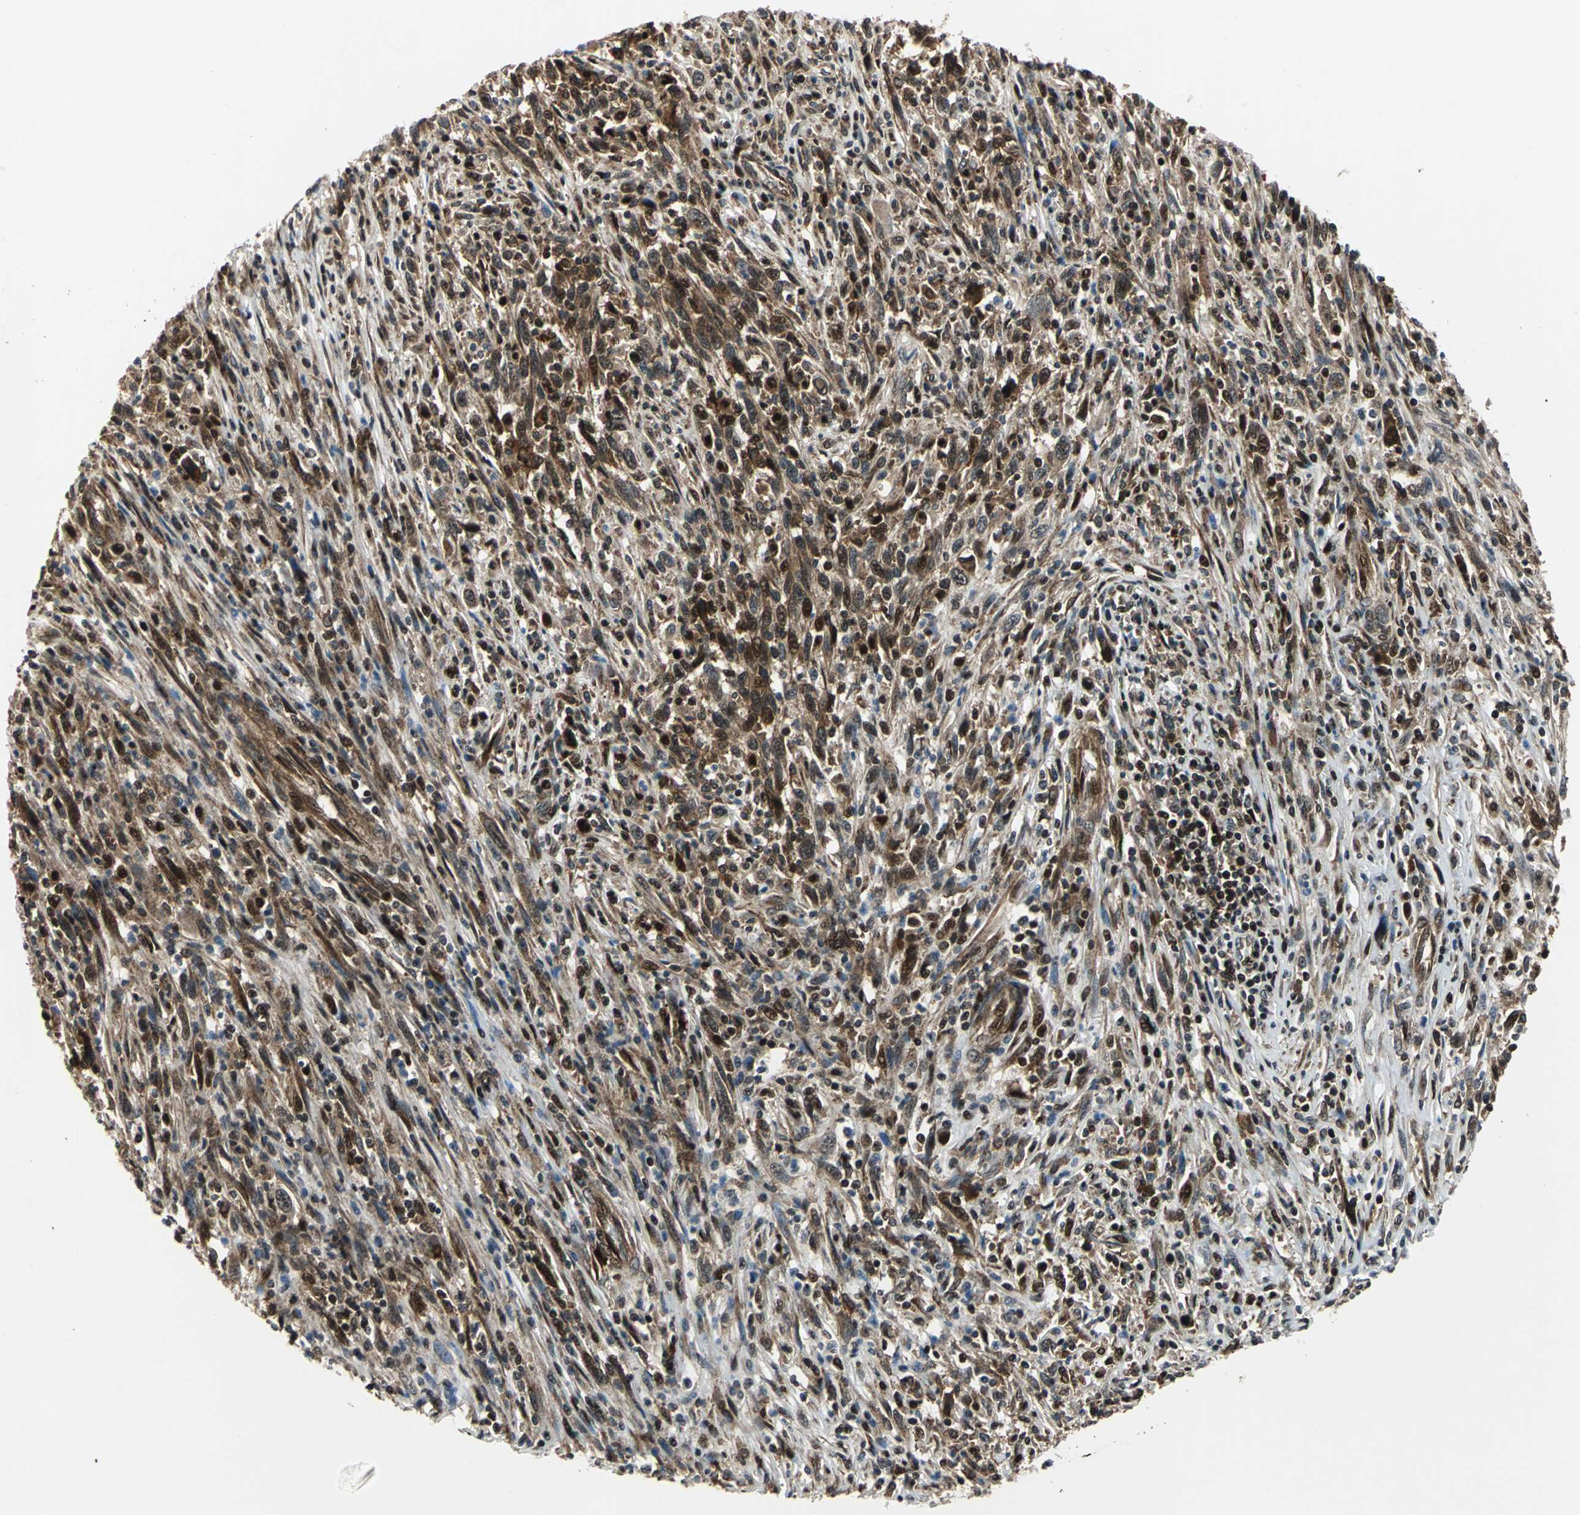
{"staining": {"intensity": "strong", "quantity": ">75%", "location": "cytoplasmic/membranous,nuclear"}, "tissue": "melanoma", "cell_type": "Tumor cells", "image_type": "cancer", "snomed": [{"axis": "morphology", "description": "Malignant melanoma, Metastatic site"}, {"axis": "topography", "description": "Lymph node"}], "caption": "Protein staining by immunohistochemistry reveals strong cytoplasmic/membranous and nuclear staining in about >75% of tumor cells in melanoma.", "gene": "AATF", "patient": {"sex": "male", "age": 61}}